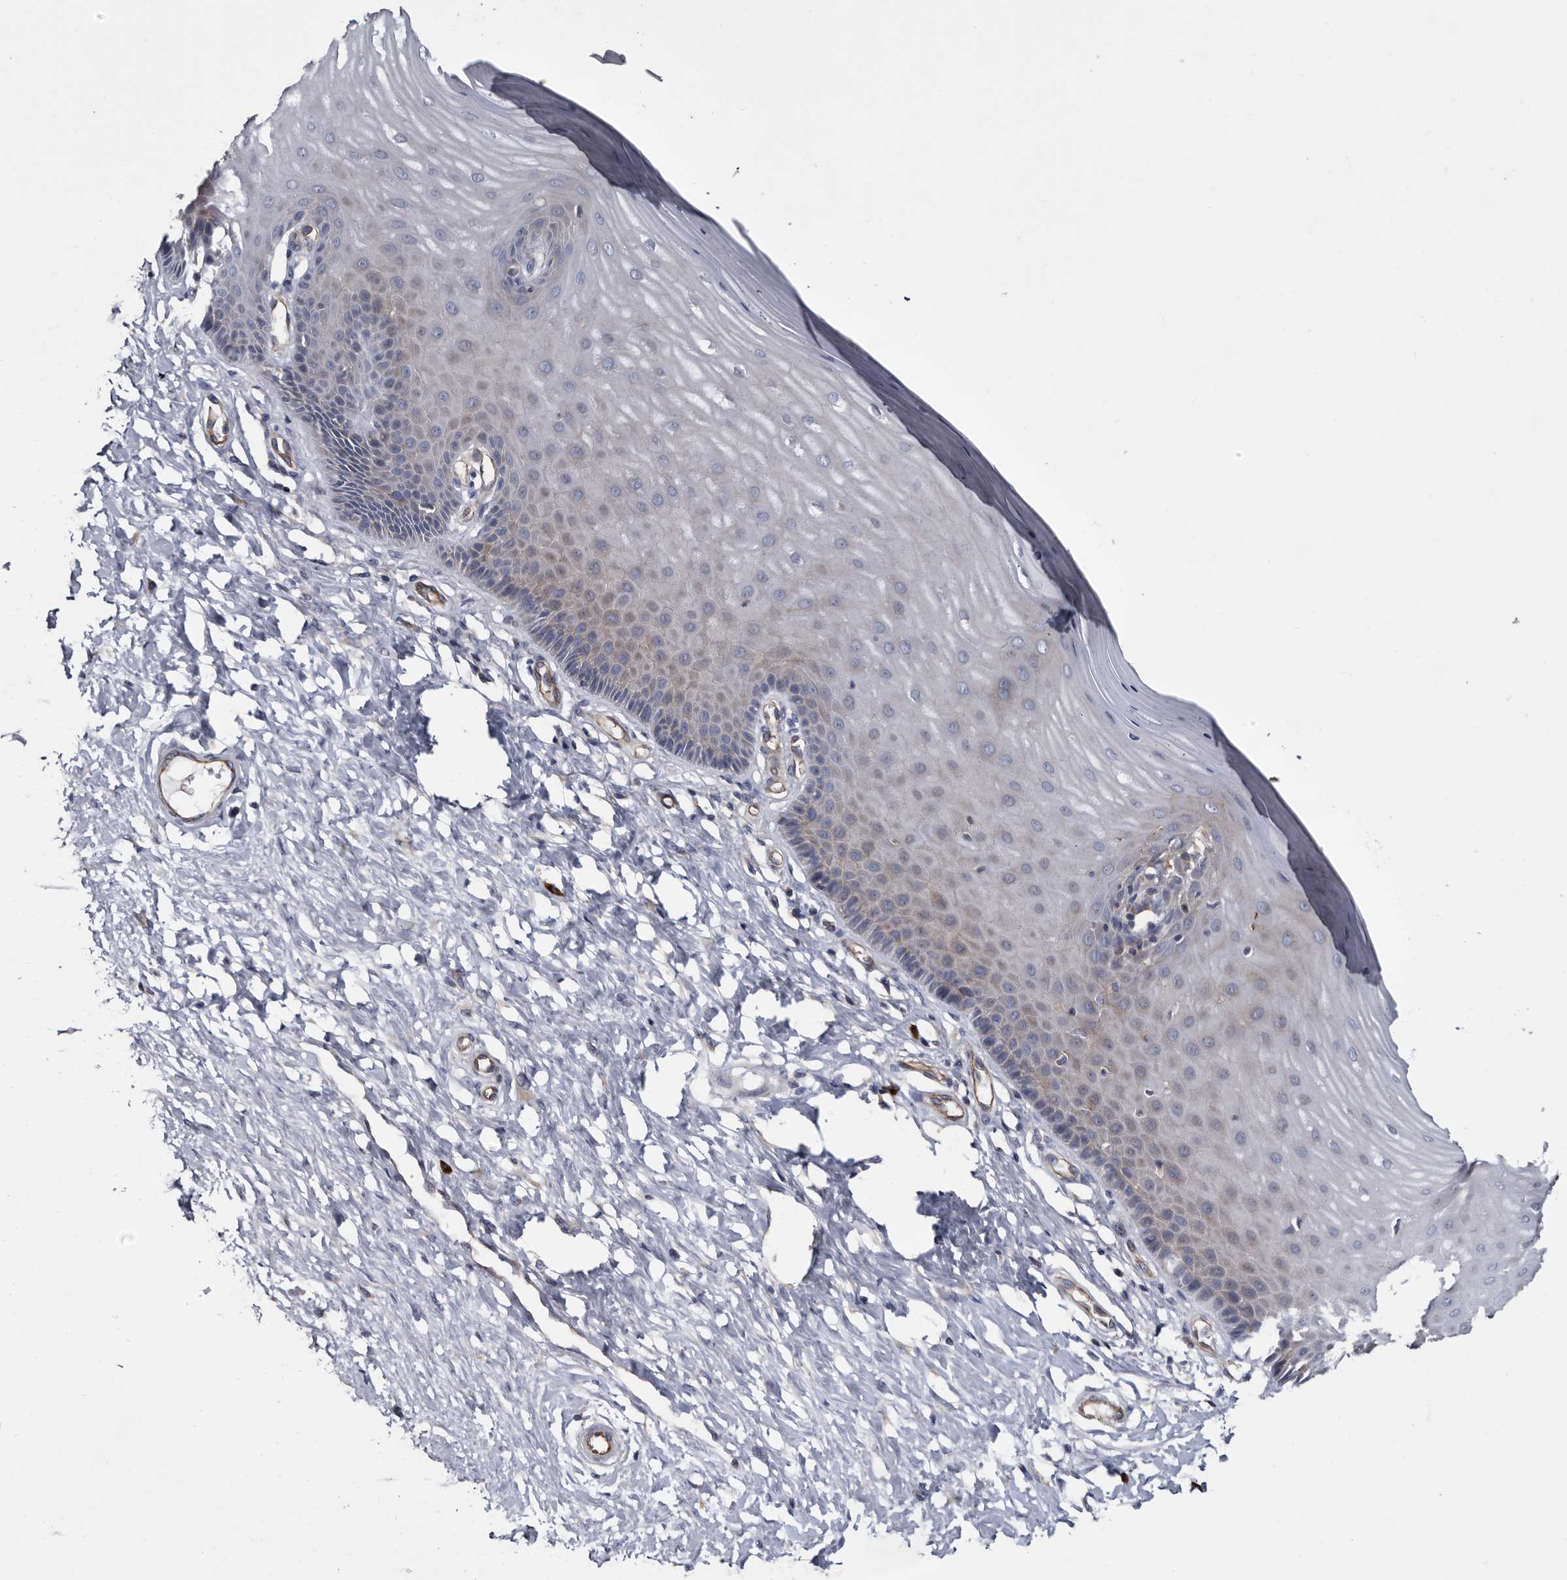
{"staining": {"intensity": "moderate", "quantity": "<25%", "location": "cytoplasmic/membranous"}, "tissue": "cervix", "cell_type": "Glandular cells", "image_type": "normal", "snomed": [{"axis": "morphology", "description": "Normal tissue, NOS"}, {"axis": "topography", "description": "Cervix"}], "caption": "Unremarkable cervix demonstrates moderate cytoplasmic/membranous positivity in about <25% of glandular cells.", "gene": "TSPAN17", "patient": {"sex": "female", "age": 55}}